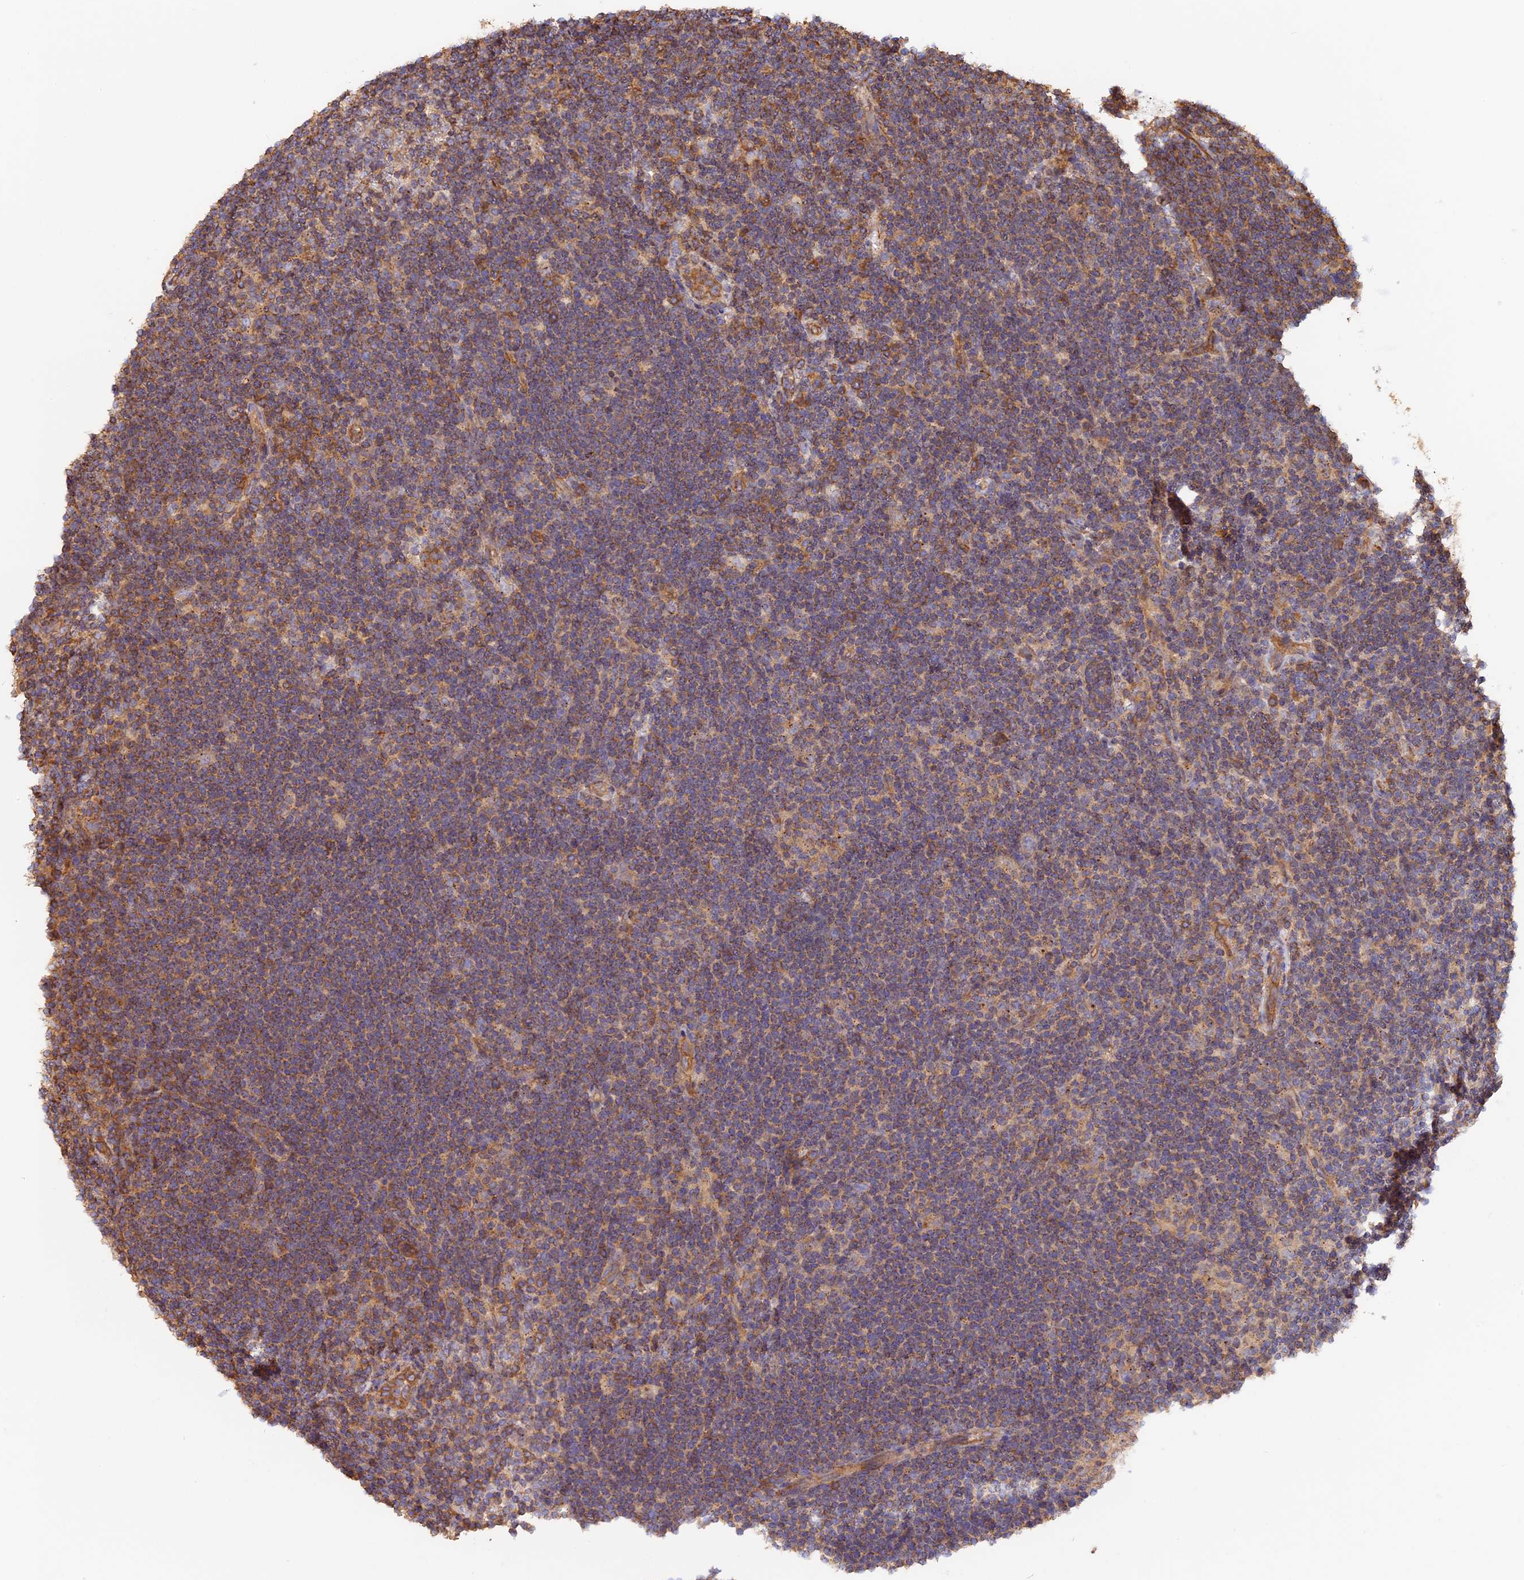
{"staining": {"intensity": "weak", "quantity": "<25%", "location": "cytoplasmic/membranous"}, "tissue": "lymphoma", "cell_type": "Tumor cells", "image_type": "cancer", "snomed": [{"axis": "morphology", "description": "Hodgkin's disease, NOS"}, {"axis": "topography", "description": "Lymph node"}], "caption": "DAB (3,3'-diaminobenzidine) immunohistochemical staining of Hodgkin's disease displays no significant staining in tumor cells.", "gene": "VPS18", "patient": {"sex": "female", "age": 57}}